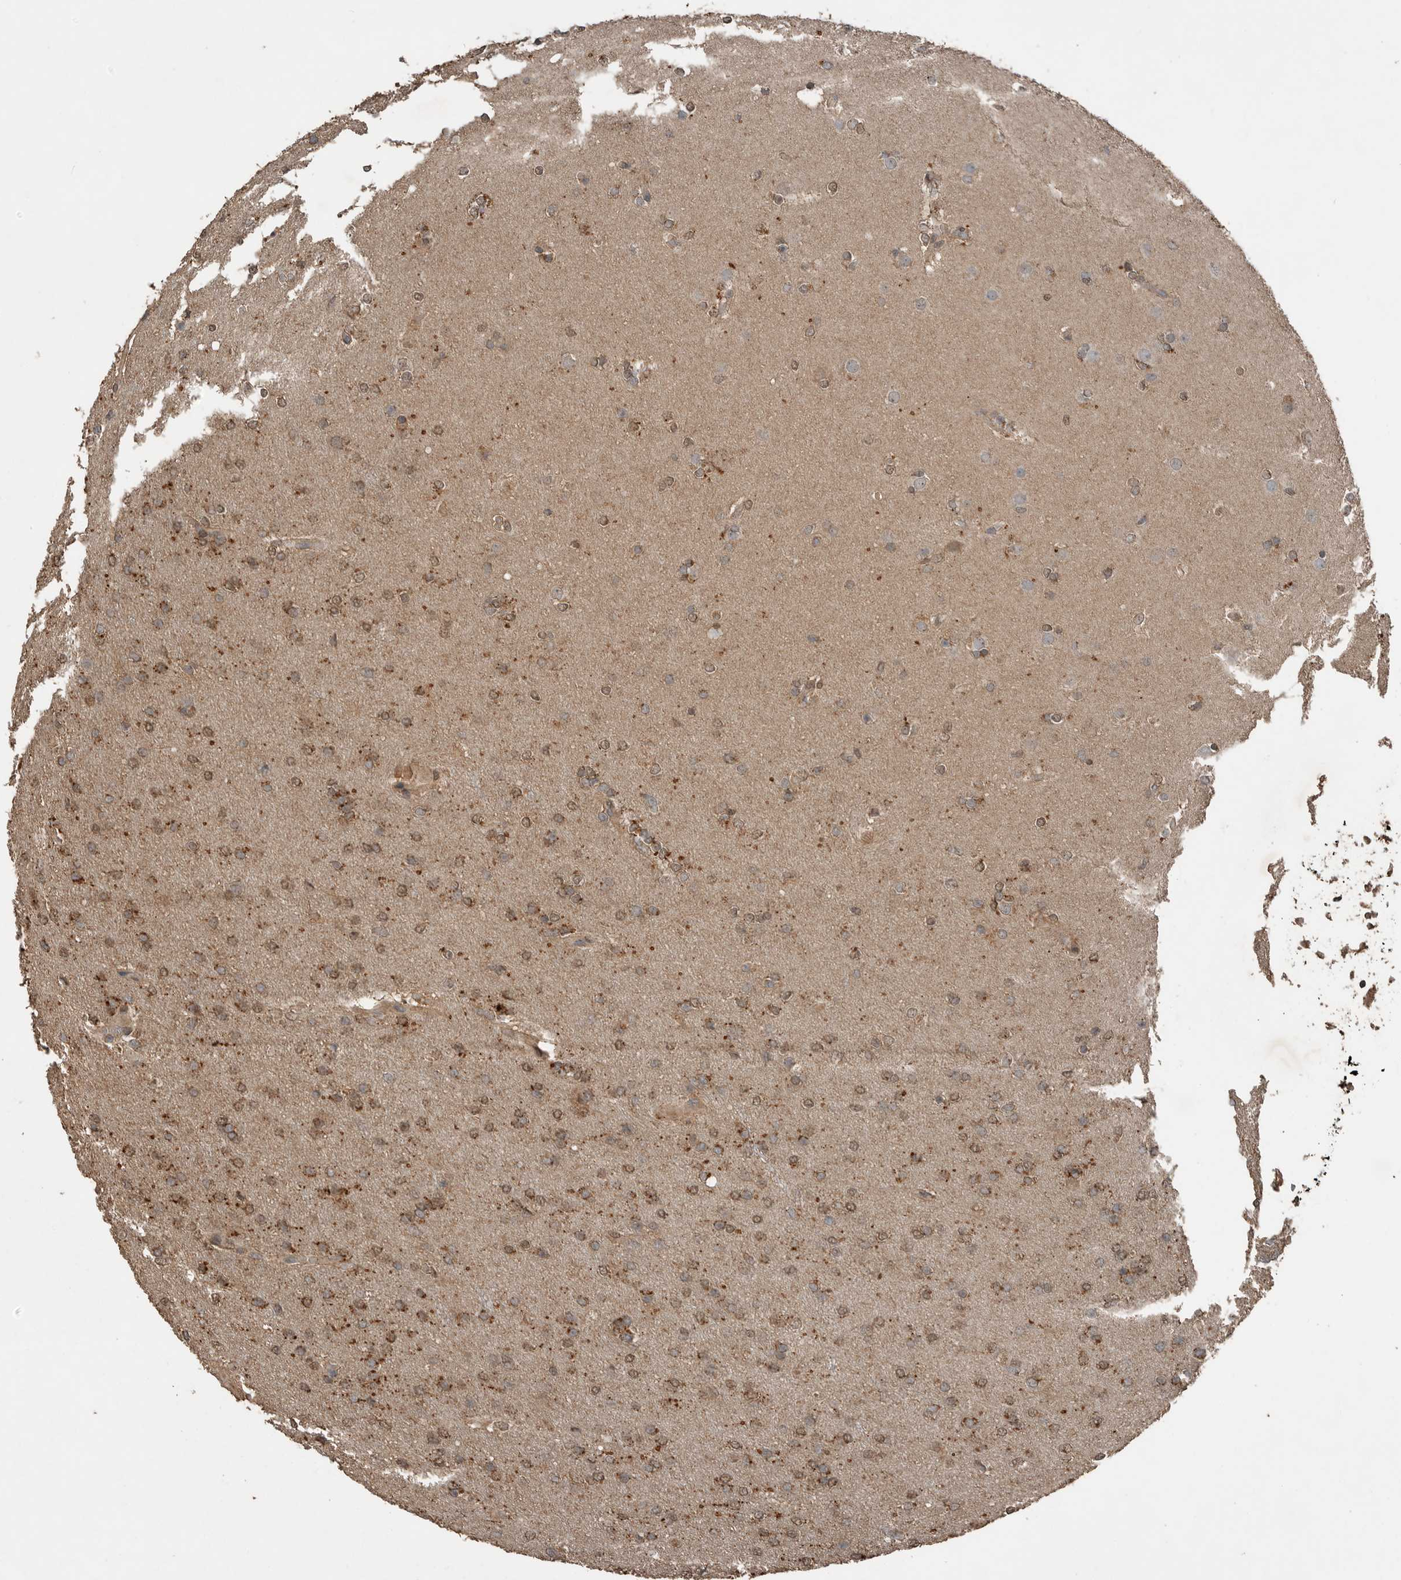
{"staining": {"intensity": "moderate", "quantity": ">75%", "location": "cytoplasmic/membranous,nuclear"}, "tissue": "glioma", "cell_type": "Tumor cells", "image_type": "cancer", "snomed": [{"axis": "morphology", "description": "Glioma, malignant, High grade"}, {"axis": "topography", "description": "Cerebral cortex"}], "caption": "High-grade glioma (malignant) stained for a protein reveals moderate cytoplasmic/membranous and nuclear positivity in tumor cells.", "gene": "BLZF1", "patient": {"sex": "female", "age": 36}}